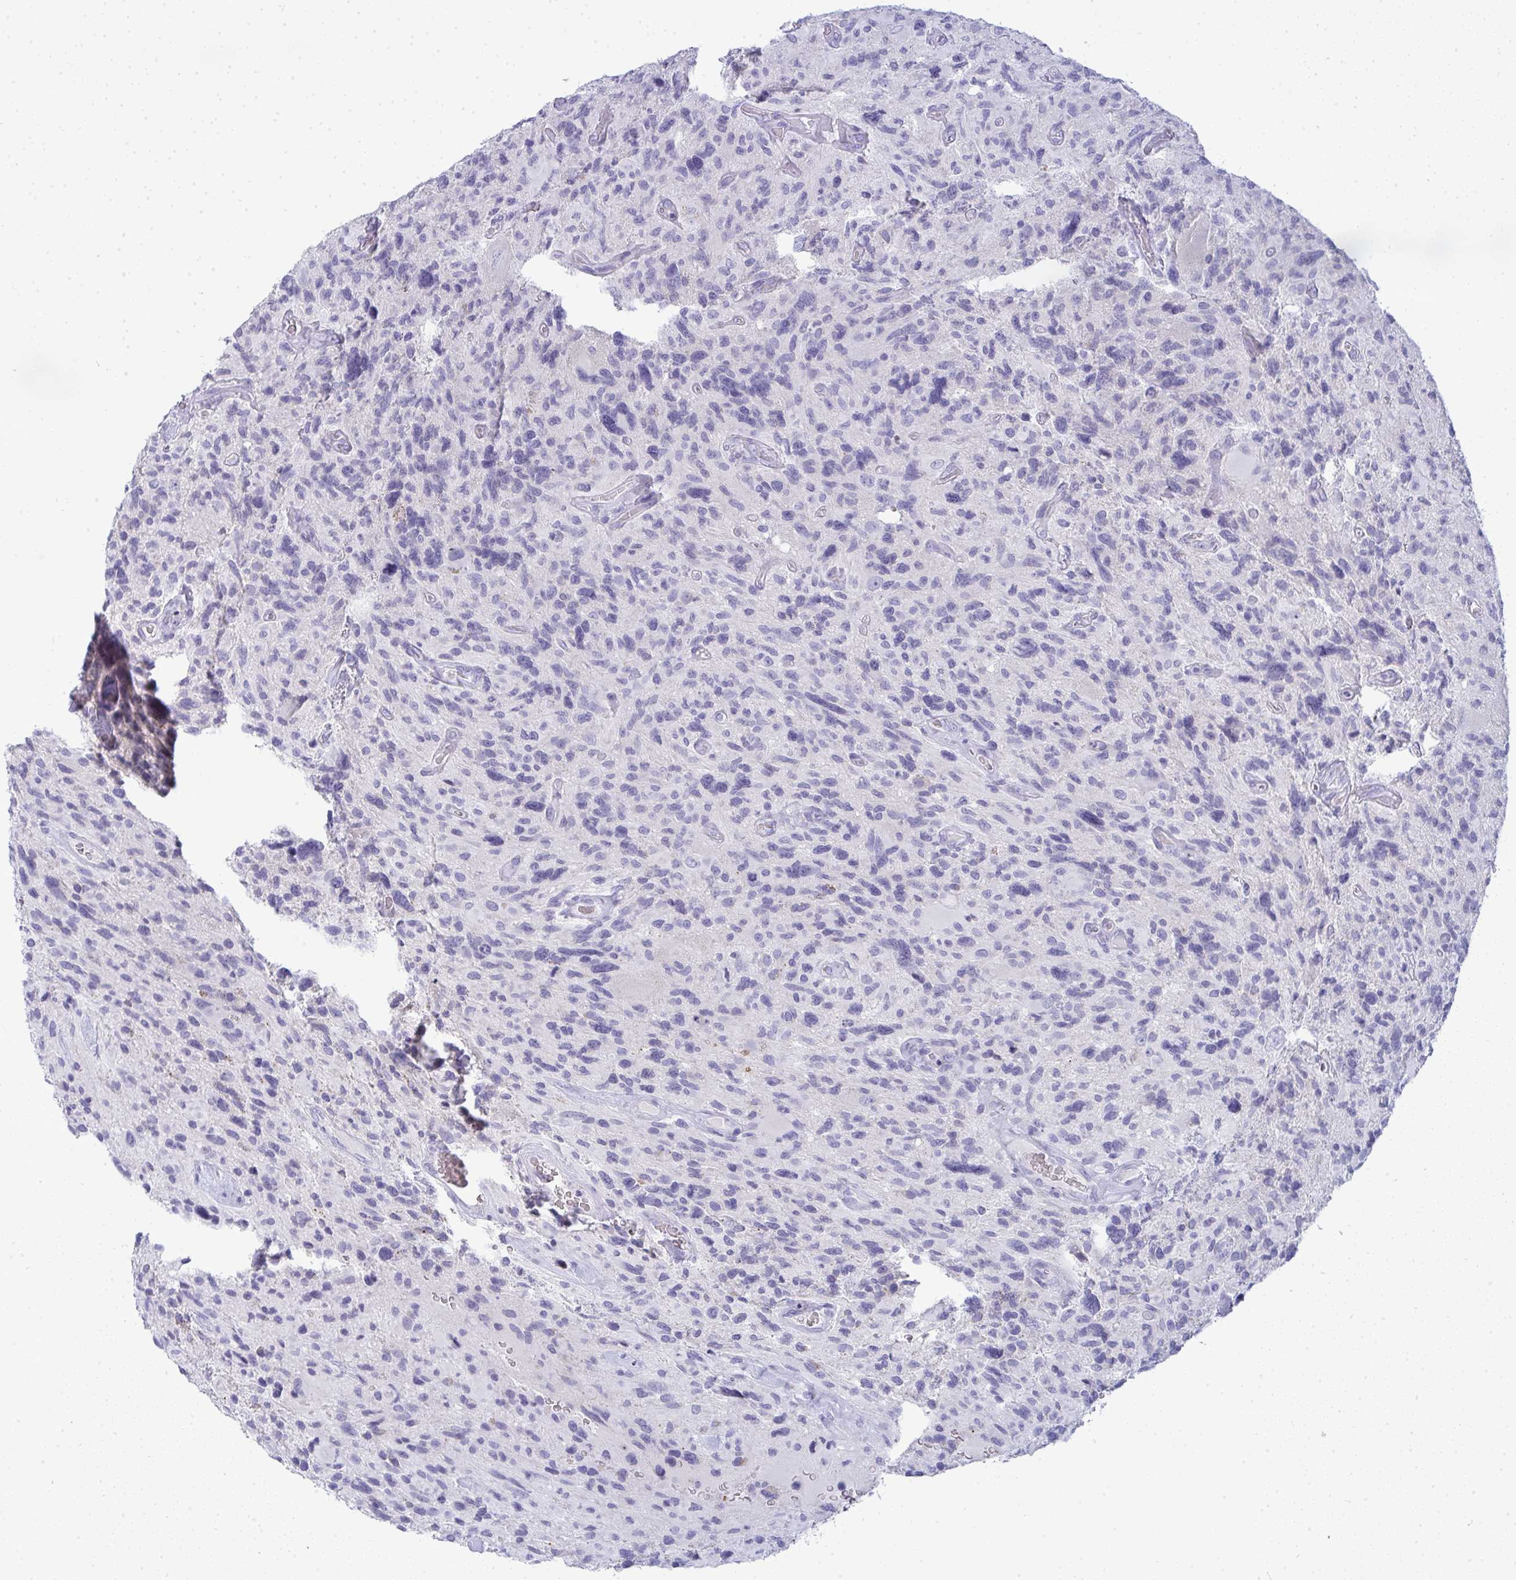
{"staining": {"intensity": "negative", "quantity": "none", "location": "none"}, "tissue": "glioma", "cell_type": "Tumor cells", "image_type": "cancer", "snomed": [{"axis": "morphology", "description": "Glioma, malignant, High grade"}, {"axis": "topography", "description": "Brain"}], "caption": "Immunohistochemical staining of malignant high-grade glioma exhibits no significant staining in tumor cells. Nuclei are stained in blue.", "gene": "ZNF182", "patient": {"sex": "male", "age": 49}}